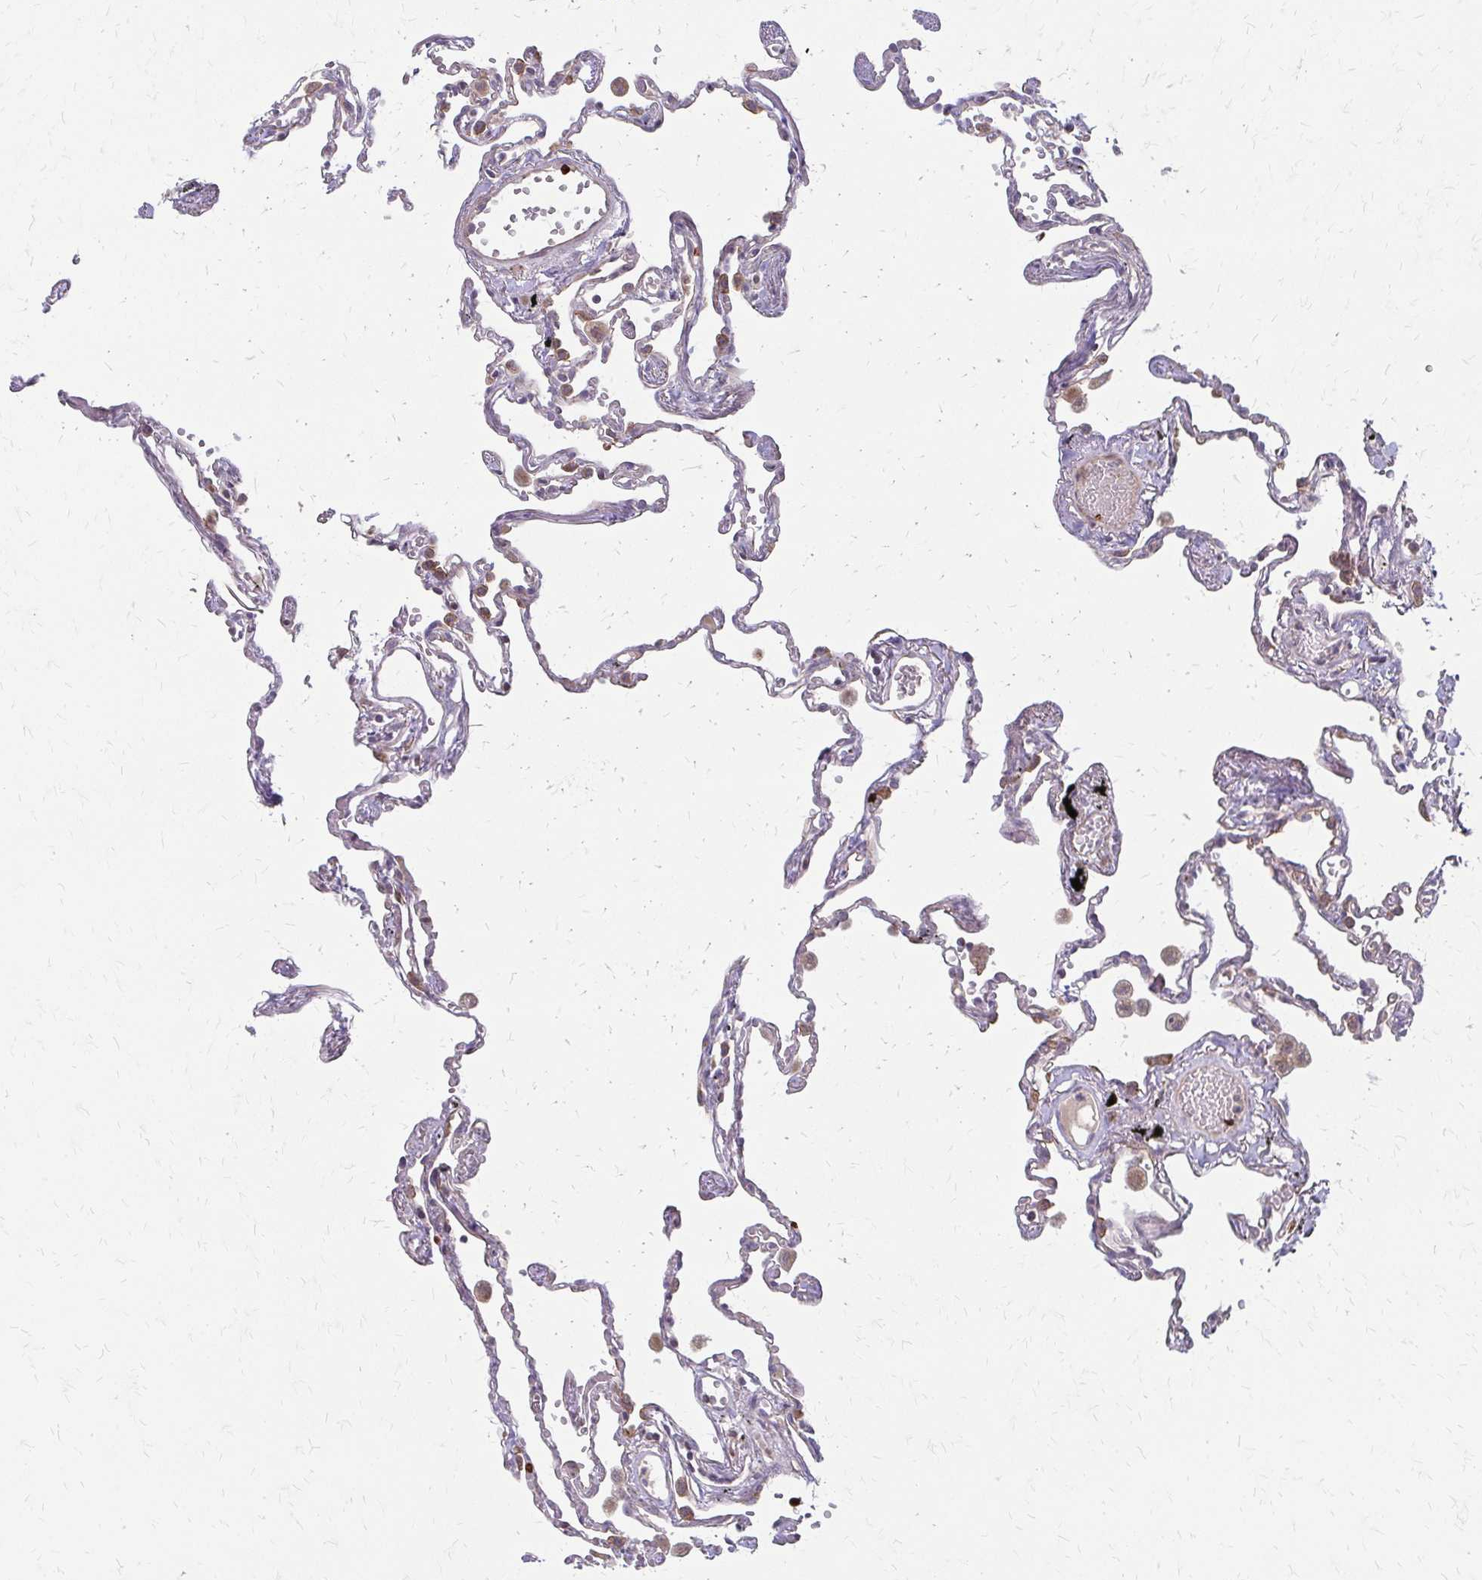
{"staining": {"intensity": "weak", "quantity": "<25%", "location": "cytoplasmic/membranous"}, "tissue": "lung", "cell_type": "Alveolar cells", "image_type": "normal", "snomed": [{"axis": "morphology", "description": "Normal tissue, NOS"}, {"axis": "topography", "description": "Lung"}], "caption": "Immunohistochemistry of normal lung exhibits no staining in alveolar cells.", "gene": "ZNF383", "patient": {"sex": "female", "age": 67}}